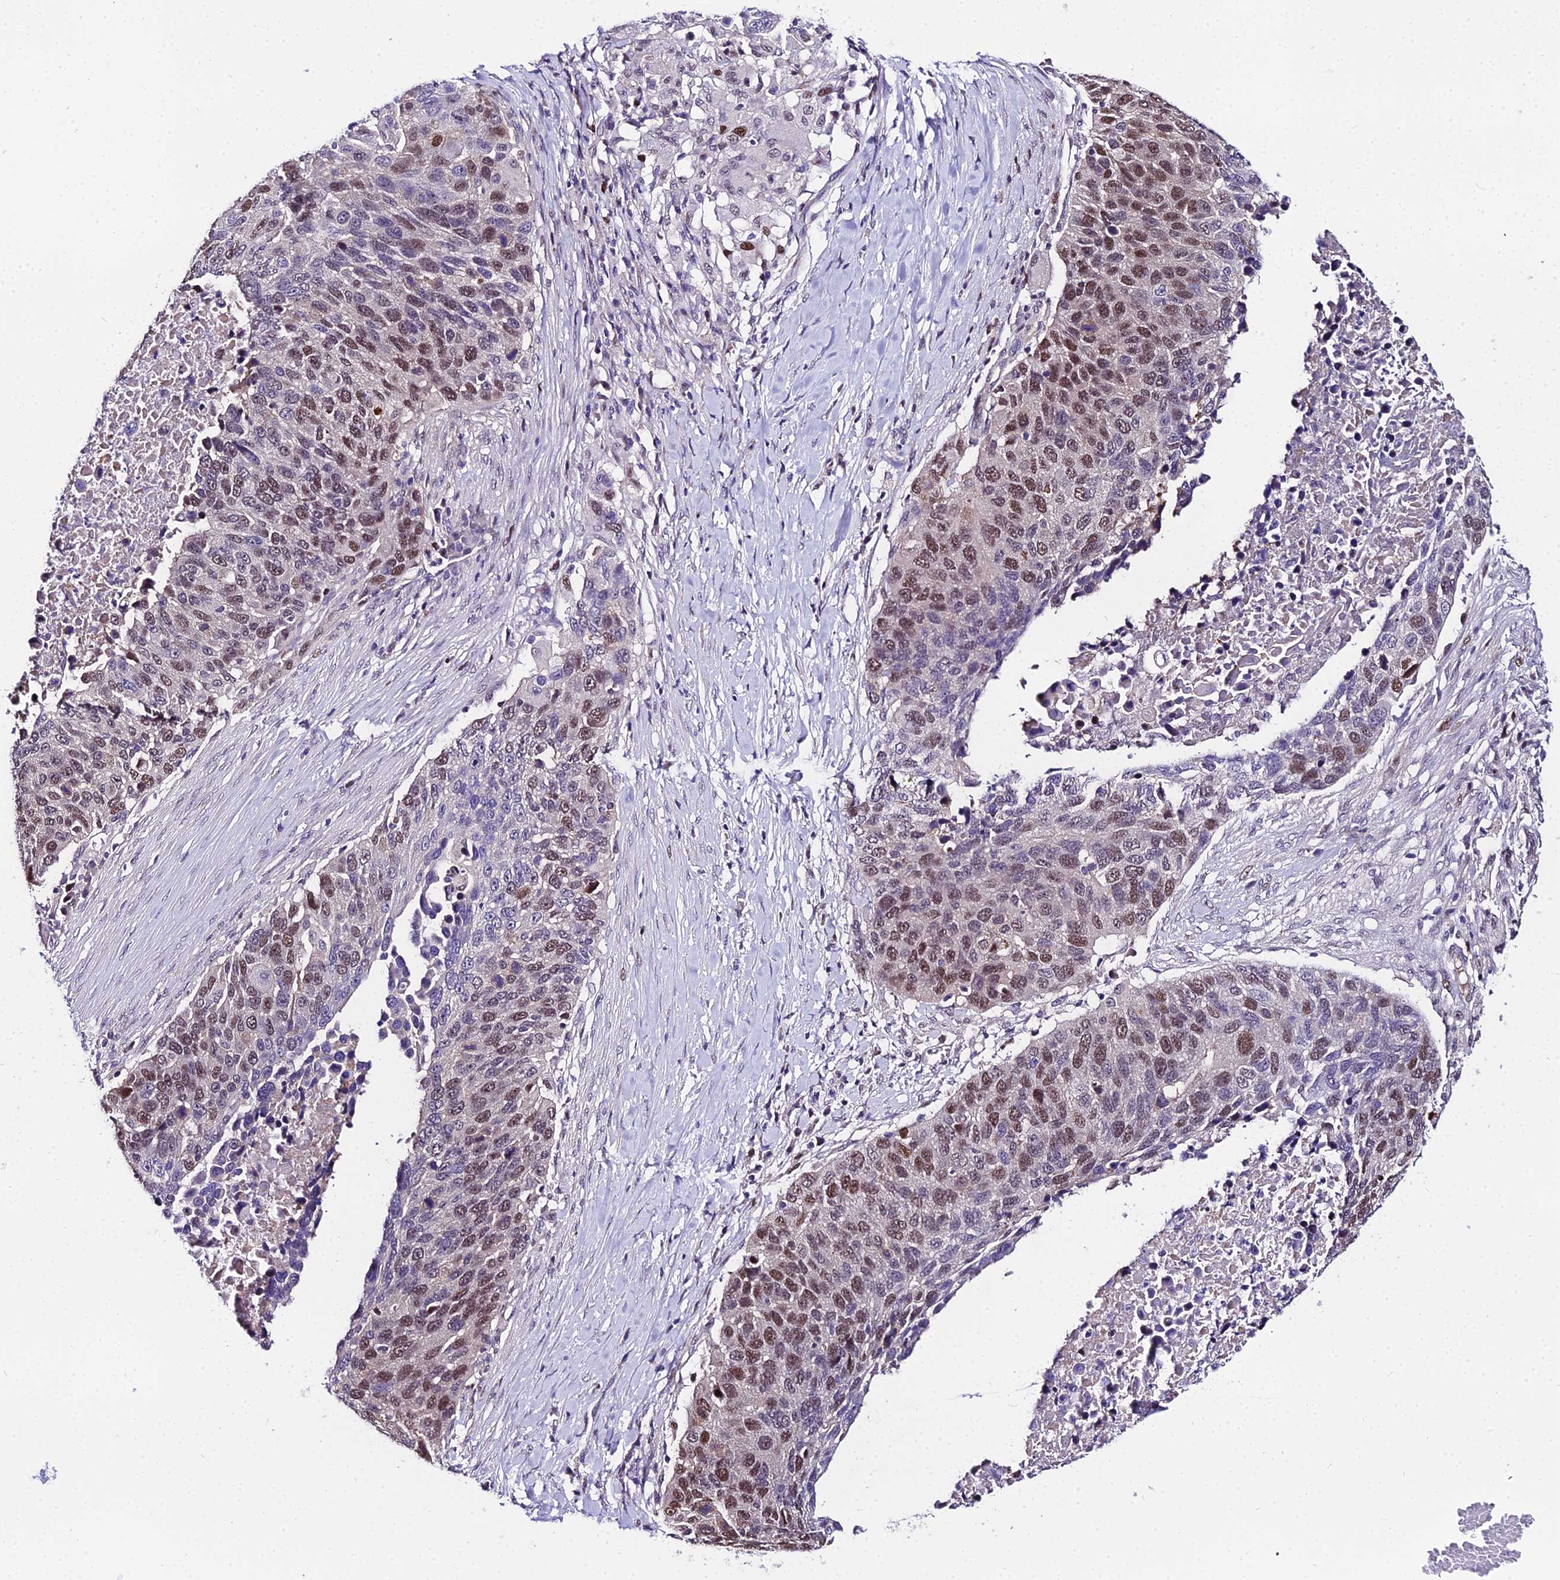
{"staining": {"intensity": "moderate", "quantity": "25%-75%", "location": "nuclear"}, "tissue": "lung cancer", "cell_type": "Tumor cells", "image_type": "cancer", "snomed": [{"axis": "morphology", "description": "Normal tissue, NOS"}, {"axis": "morphology", "description": "Squamous cell carcinoma, NOS"}, {"axis": "topography", "description": "Lymph node"}, {"axis": "topography", "description": "Lung"}], "caption": "Lung cancer (squamous cell carcinoma) was stained to show a protein in brown. There is medium levels of moderate nuclear expression in approximately 25%-75% of tumor cells.", "gene": "TRIML2", "patient": {"sex": "male", "age": 66}}